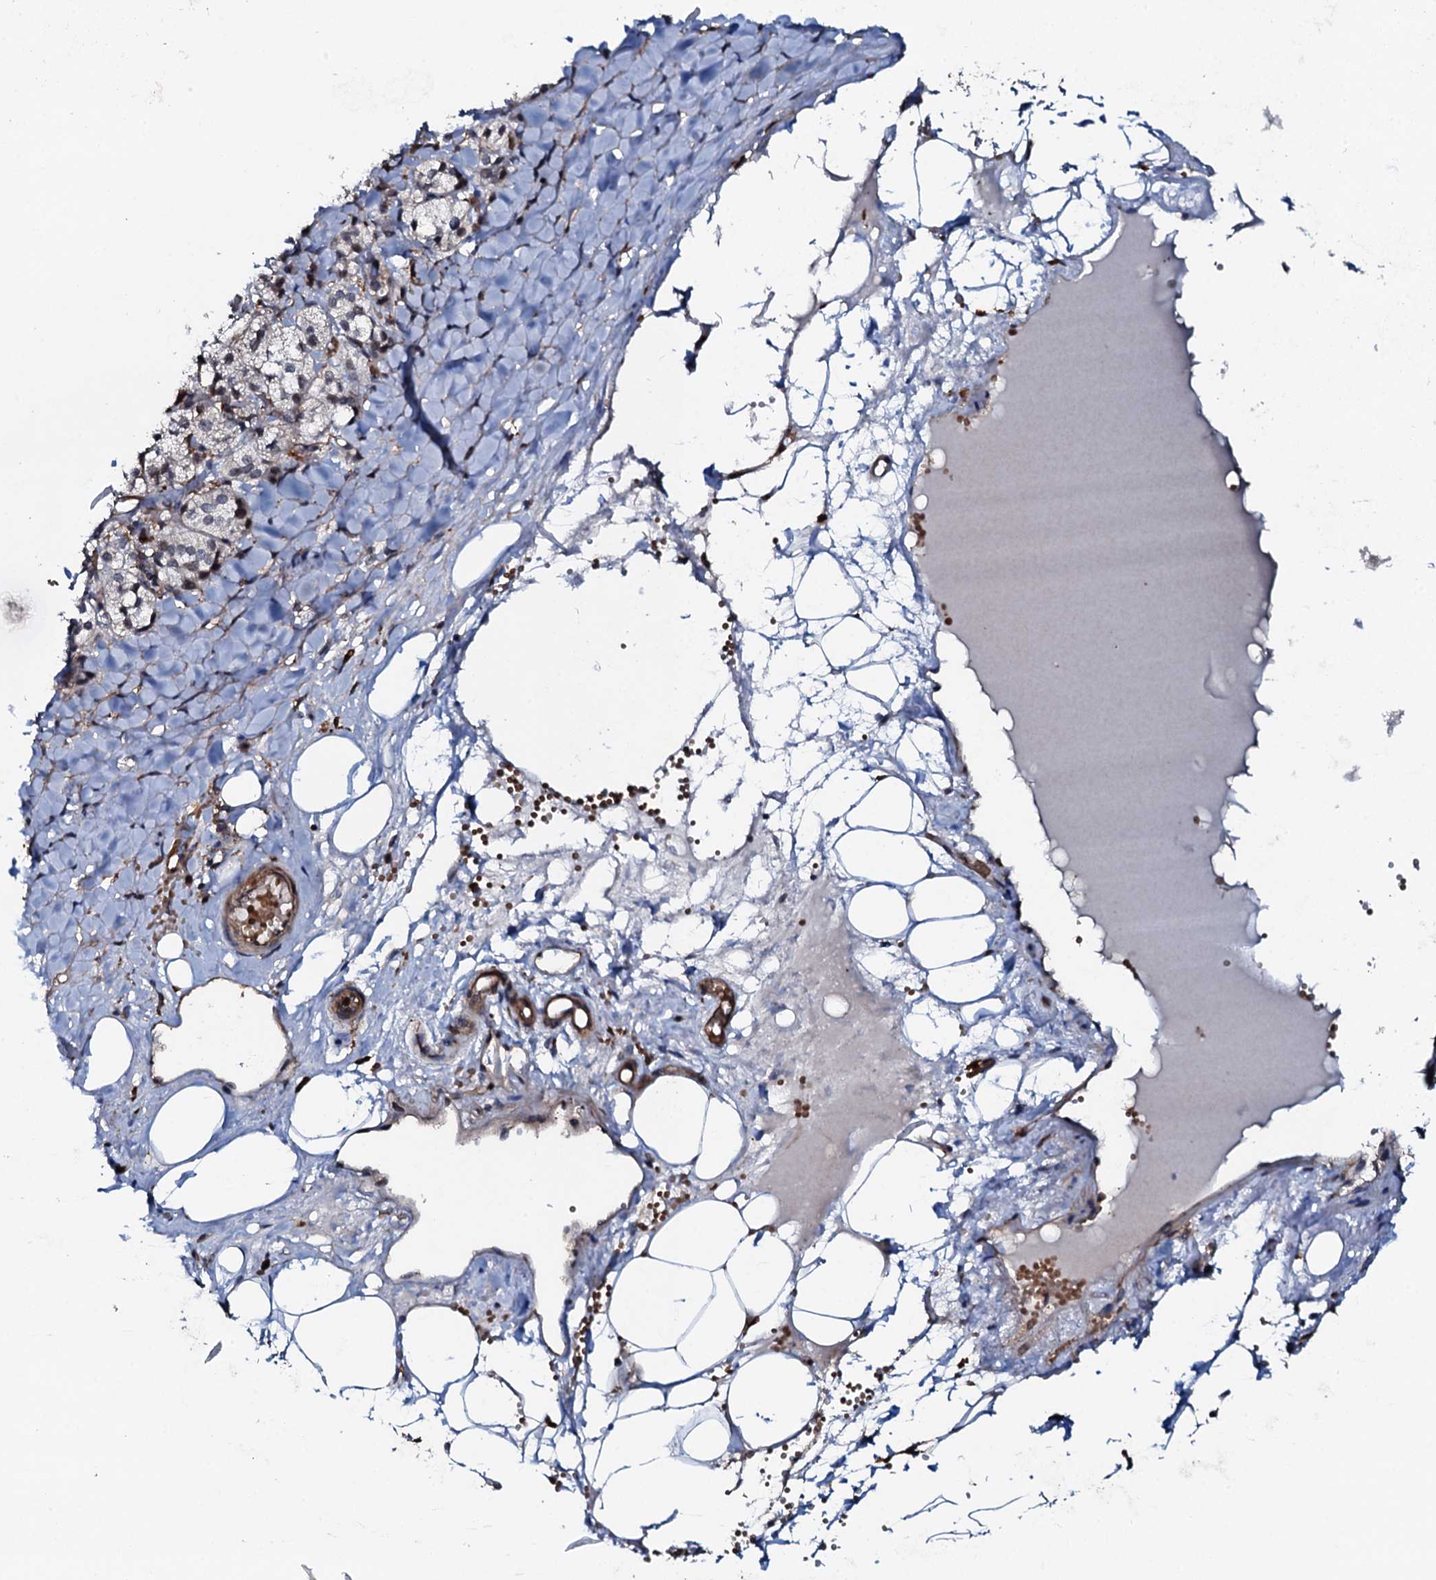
{"staining": {"intensity": "negative", "quantity": "none", "location": "none"}, "tissue": "adrenal gland", "cell_type": "Glandular cells", "image_type": "normal", "snomed": [{"axis": "morphology", "description": "Normal tissue, NOS"}, {"axis": "topography", "description": "Adrenal gland"}], "caption": "The histopathology image demonstrates no significant expression in glandular cells of adrenal gland.", "gene": "VAMP8", "patient": {"sex": "female", "age": 61}}